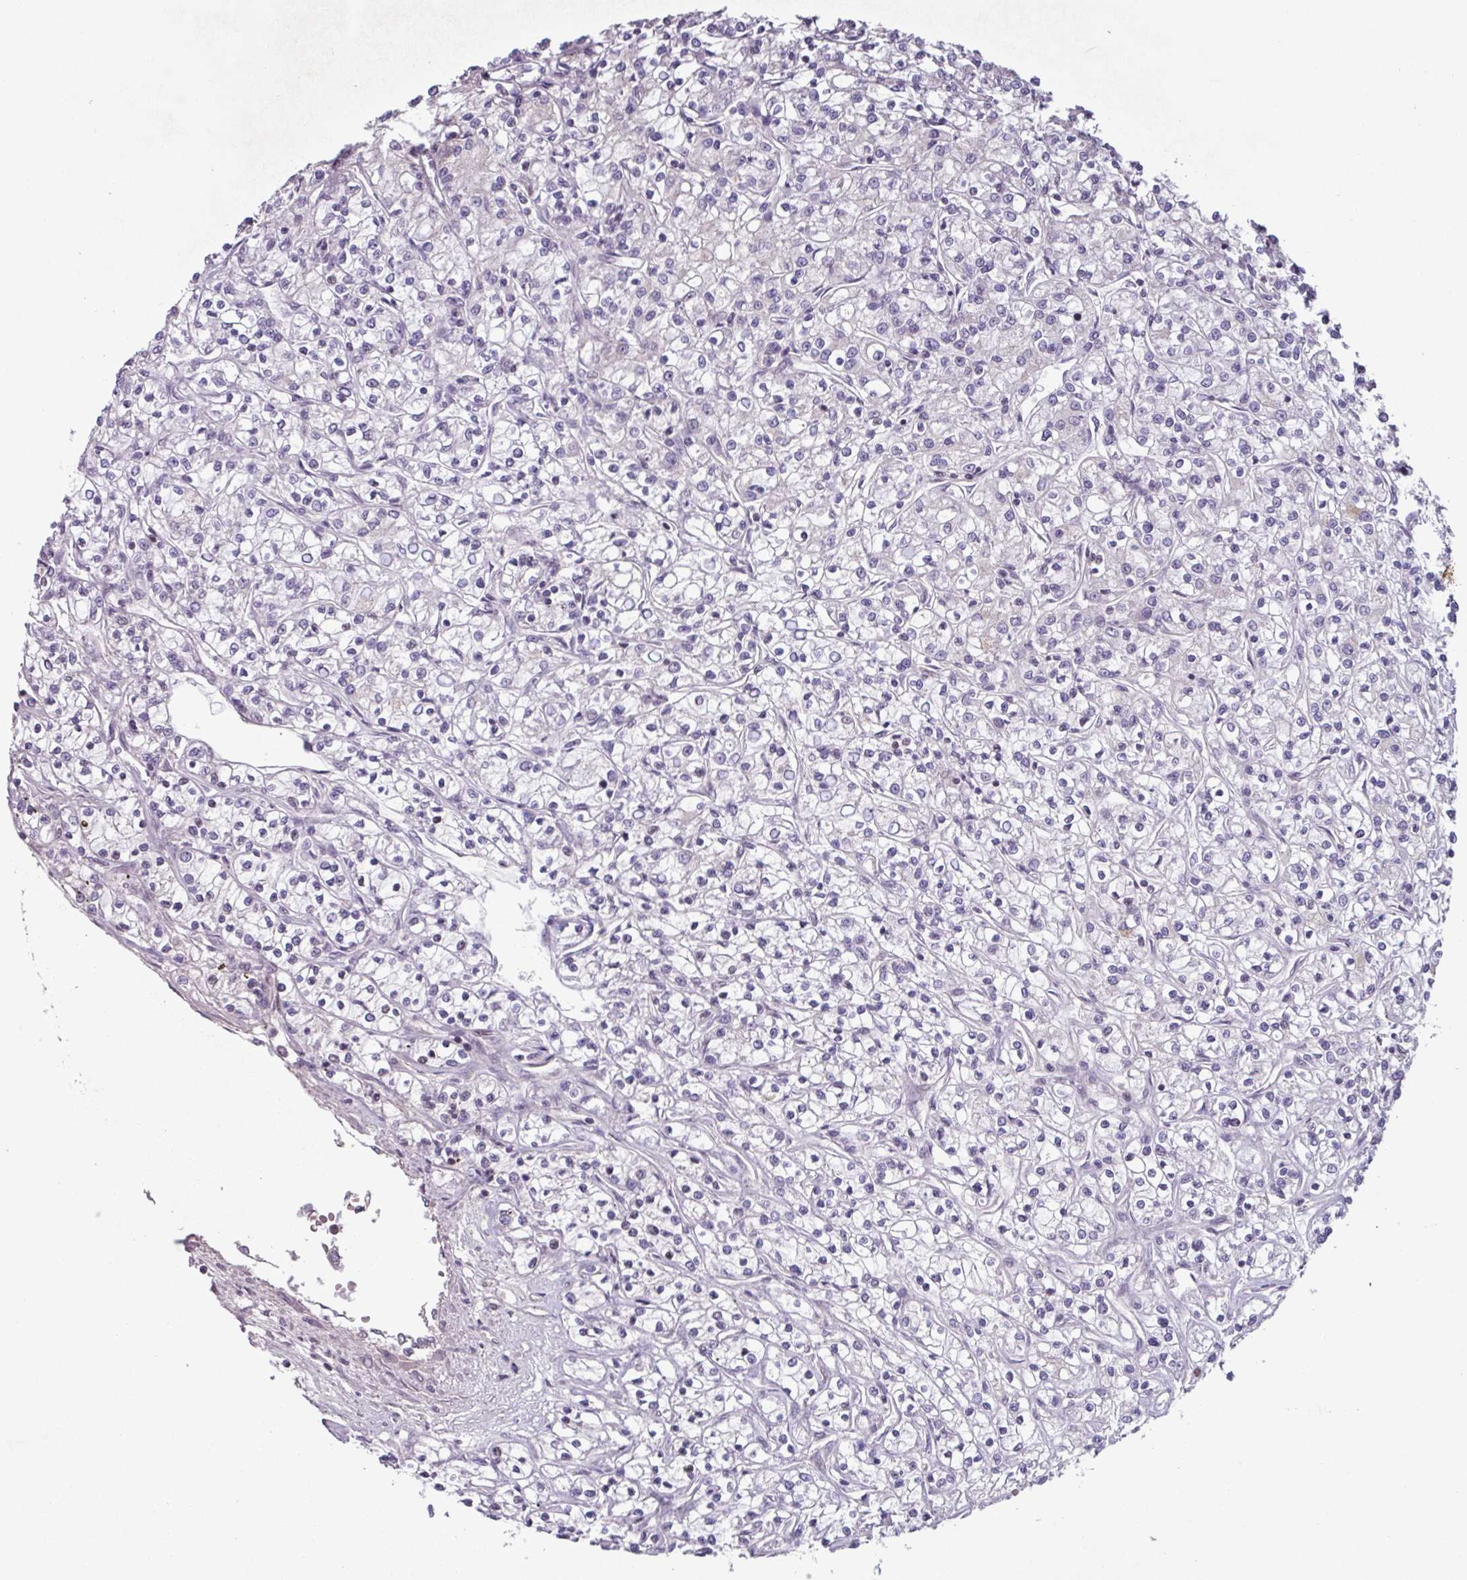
{"staining": {"intensity": "negative", "quantity": "none", "location": "none"}, "tissue": "renal cancer", "cell_type": "Tumor cells", "image_type": "cancer", "snomed": [{"axis": "morphology", "description": "Adenocarcinoma, NOS"}, {"axis": "topography", "description": "Kidney"}], "caption": "High power microscopy photomicrograph of an IHC micrograph of renal cancer (adenocarcinoma), revealing no significant expression in tumor cells. (DAB (3,3'-diaminobenzidine) immunohistochemistry (IHC) with hematoxylin counter stain).", "gene": "ZNF575", "patient": {"sex": "female", "age": 59}}